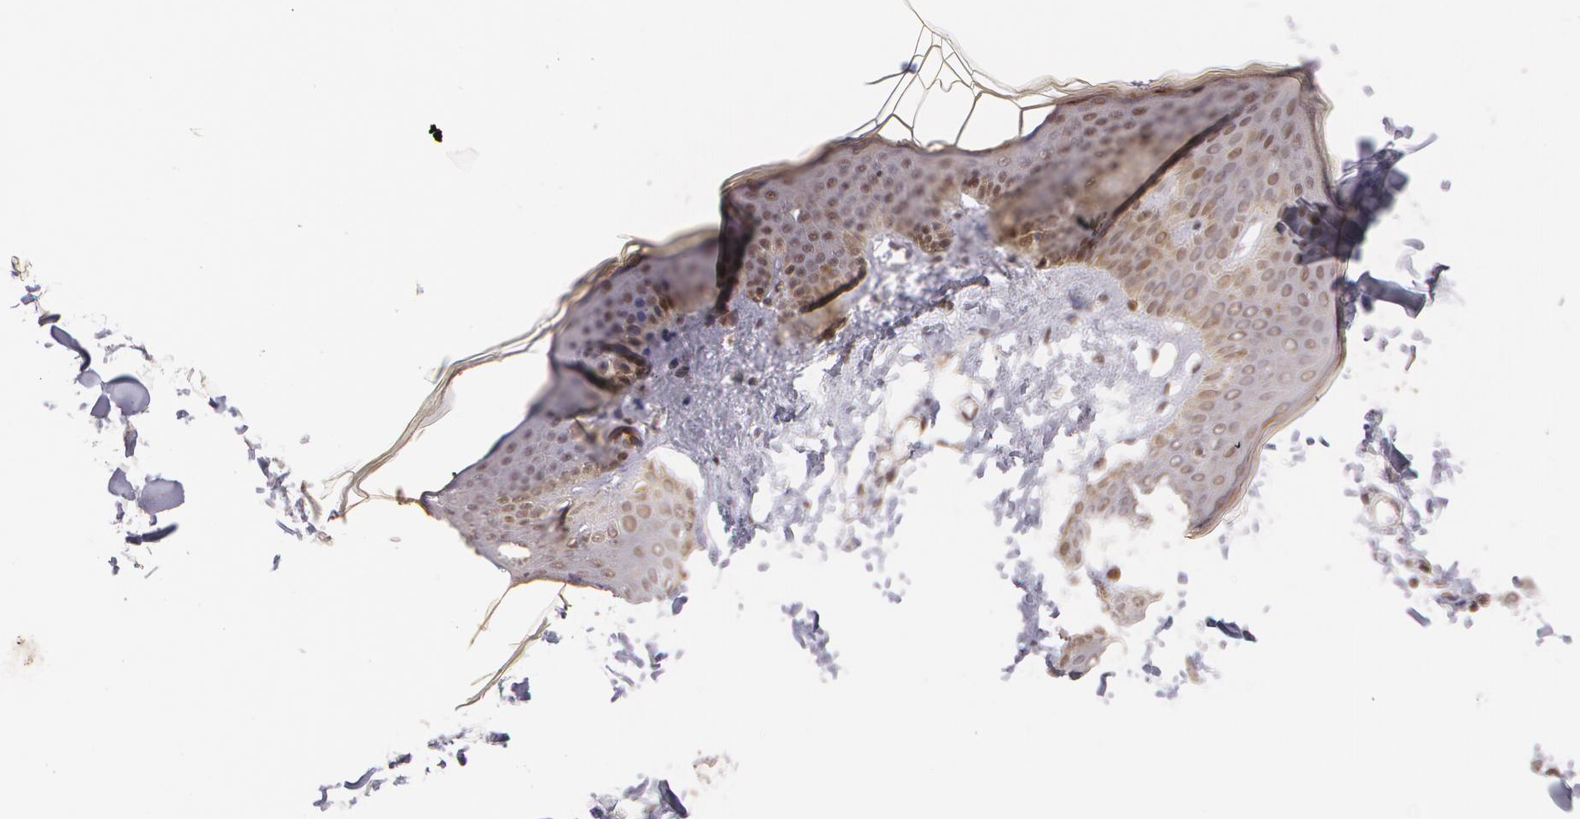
{"staining": {"intensity": "weak", "quantity": ">75%", "location": "cytoplasmic/membranous,nuclear"}, "tissue": "skin", "cell_type": "Fibroblasts", "image_type": "normal", "snomed": [{"axis": "morphology", "description": "Normal tissue, NOS"}, {"axis": "topography", "description": "Skin"}], "caption": "A high-resolution histopathology image shows immunohistochemistry (IHC) staining of normal skin, which displays weak cytoplasmic/membranous,nuclear staining in approximately >75% of fibroblasts. The protein of interest is stained brown, and the nuclei are stained in blue (DAB IHC with brightfield microscopy, high magnification).", "gene": "CUL2", "patient": {"sex": "female", "age": 17}}